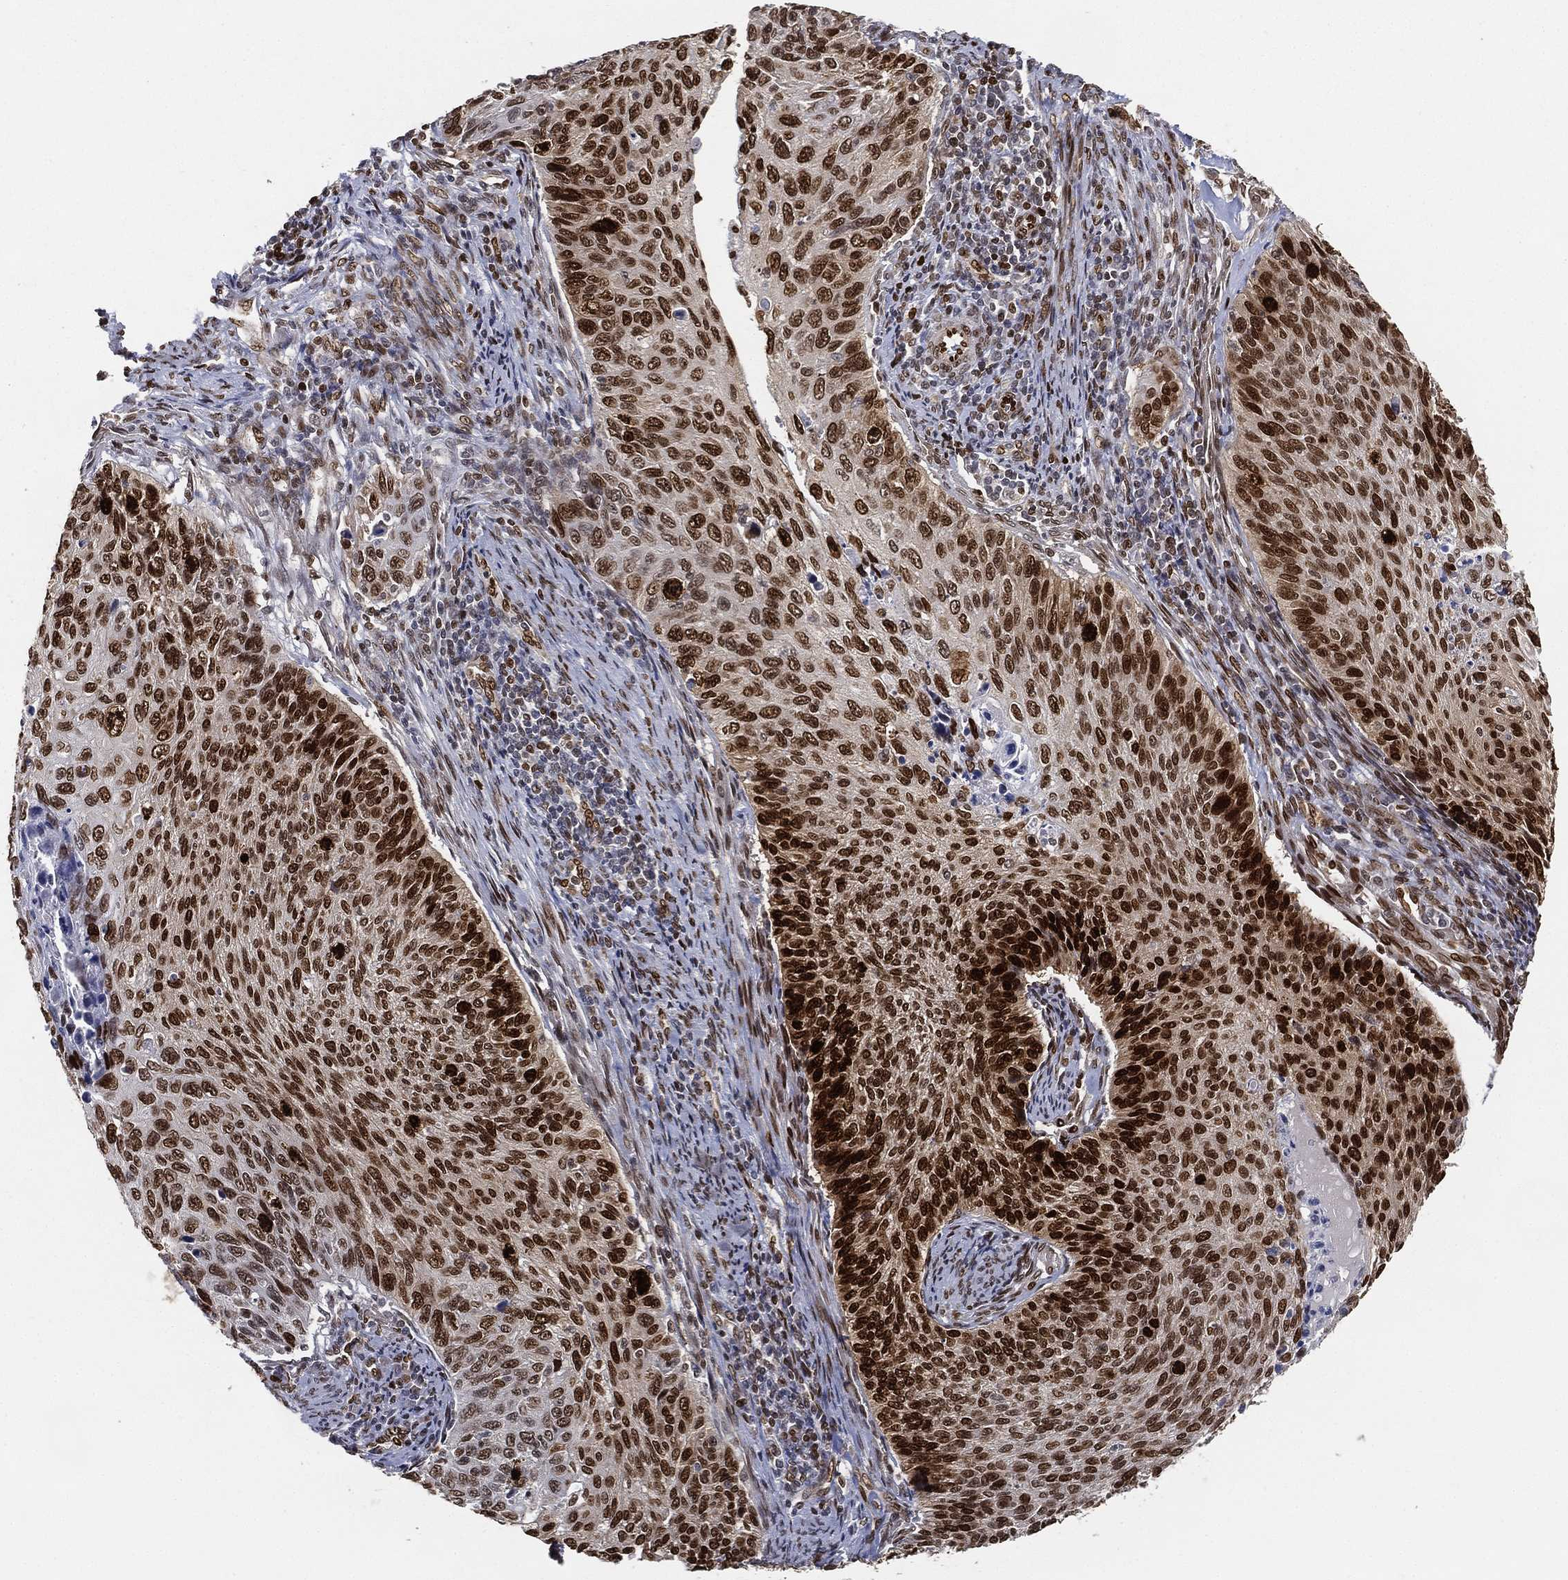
{"staining": {"intensity": "strong", "quantity": ">75%", "location": "nuclear"}, "tissue": "cervical cancer", "cell_type": "Tumor cells", "image_type": "cancer", "snomed": [{"axis": "morphology", "description": "Squamous cell carcinoma, NOS"}, {"axis": "topography", "description": "Cervix"}], "caption": "This is a histology image of immunohistochemistry (IHC) staining of cervical cancer (squamous cell carcinoma), which shows strong staining in the nuclear of tumor cells.", "gene": "LMNB1", "patient": {"sex": "female", "age": 70}}